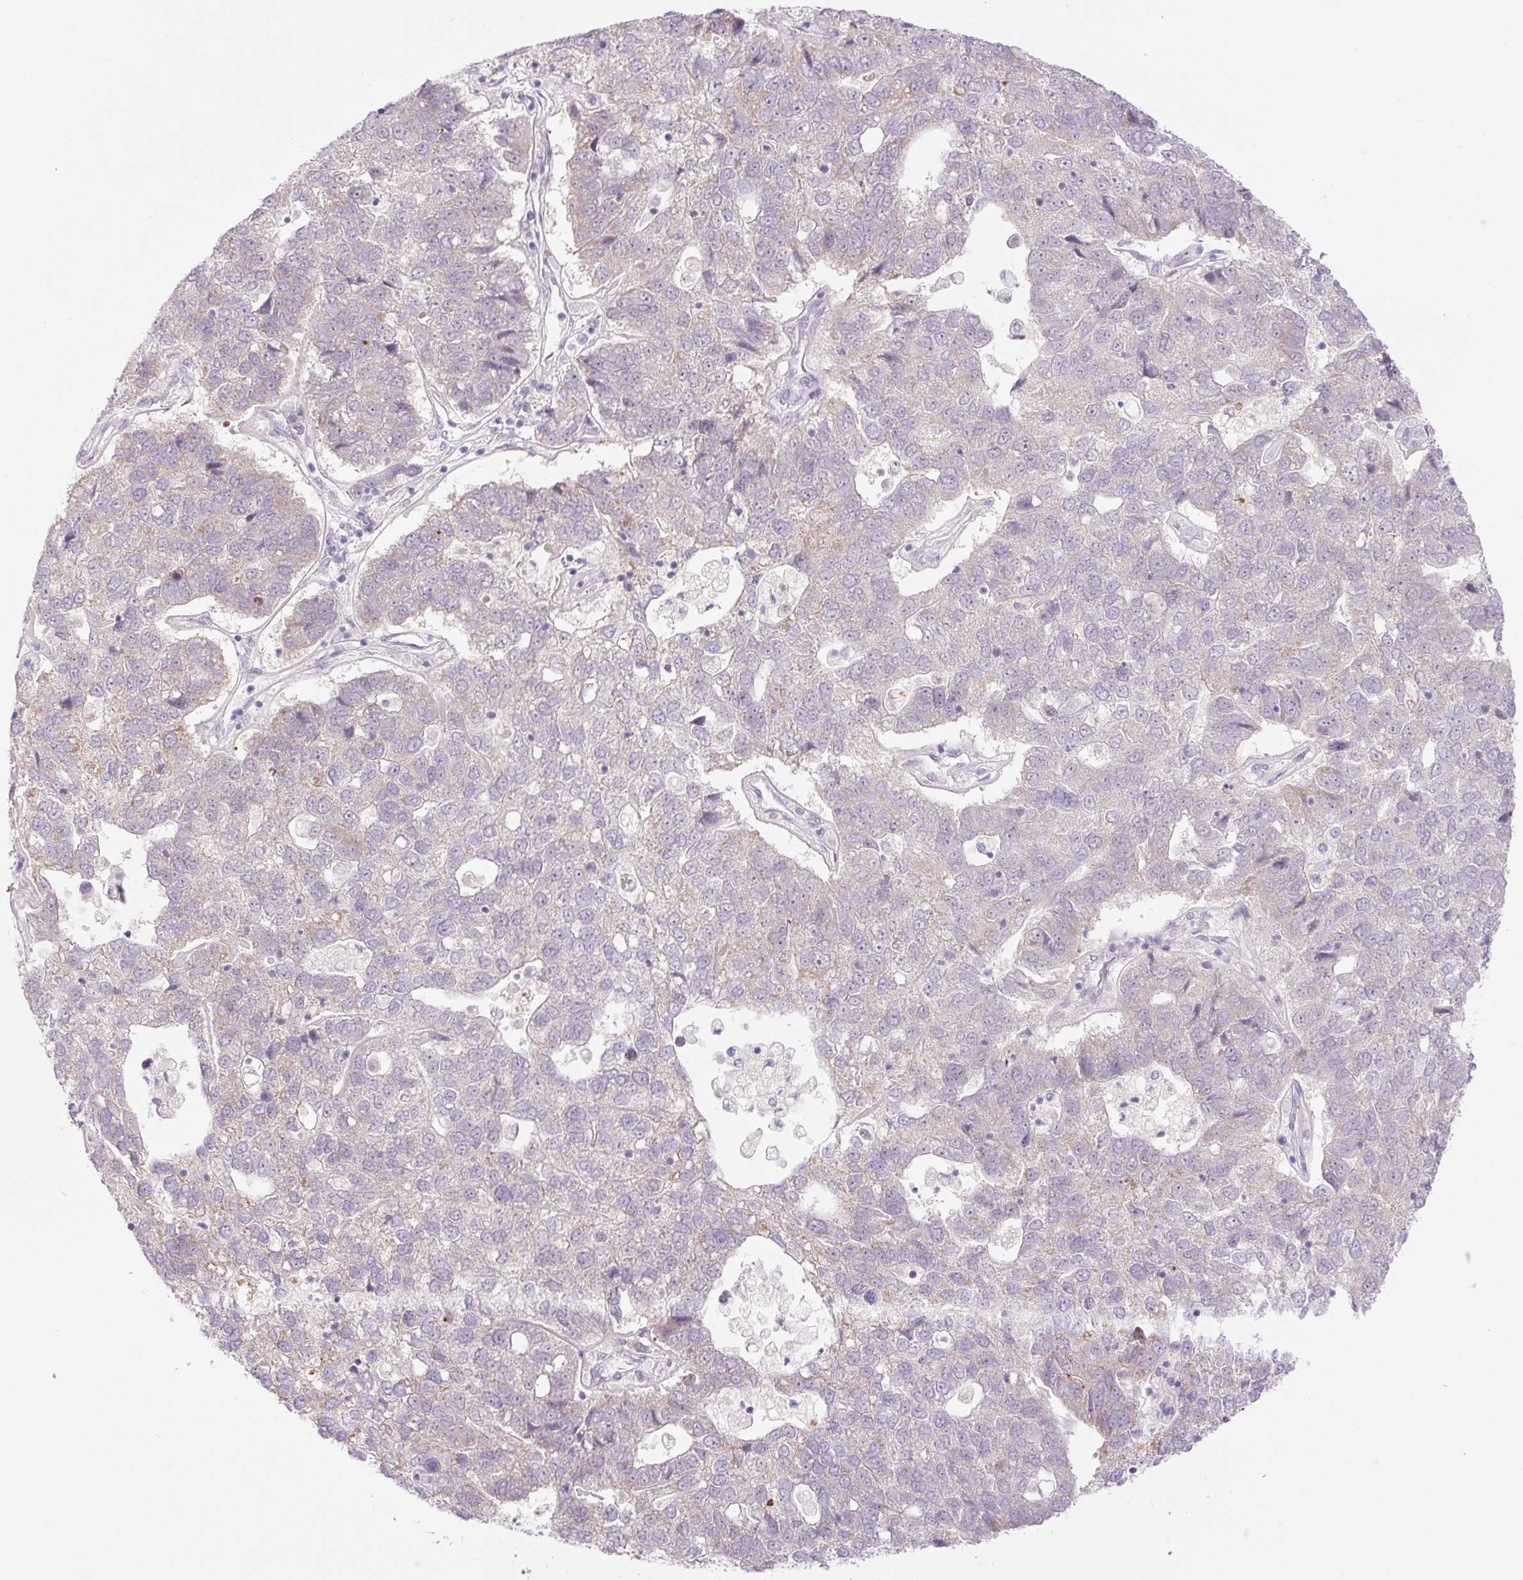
{"staining": {"intensity": "moderate", "quantity": "<25%", "location": "cytoplasmic/membranous"}, "tissue": "pancreatic cancer", "cell_type": "Tumor cells", "image_type": "cancer", "snomed": [{"axis": "morphology", "description": "Adenocarcinoma, NOS"}, {"axis": "topography", "description": "Pancreas"}], "caption": "Human pancreatic cancer (adenocarcinoma) stained with a protein marker shows moderate staining in tumor cells.", "gene": "ICE1", "patient": {"sex": "female", "age": 61}}